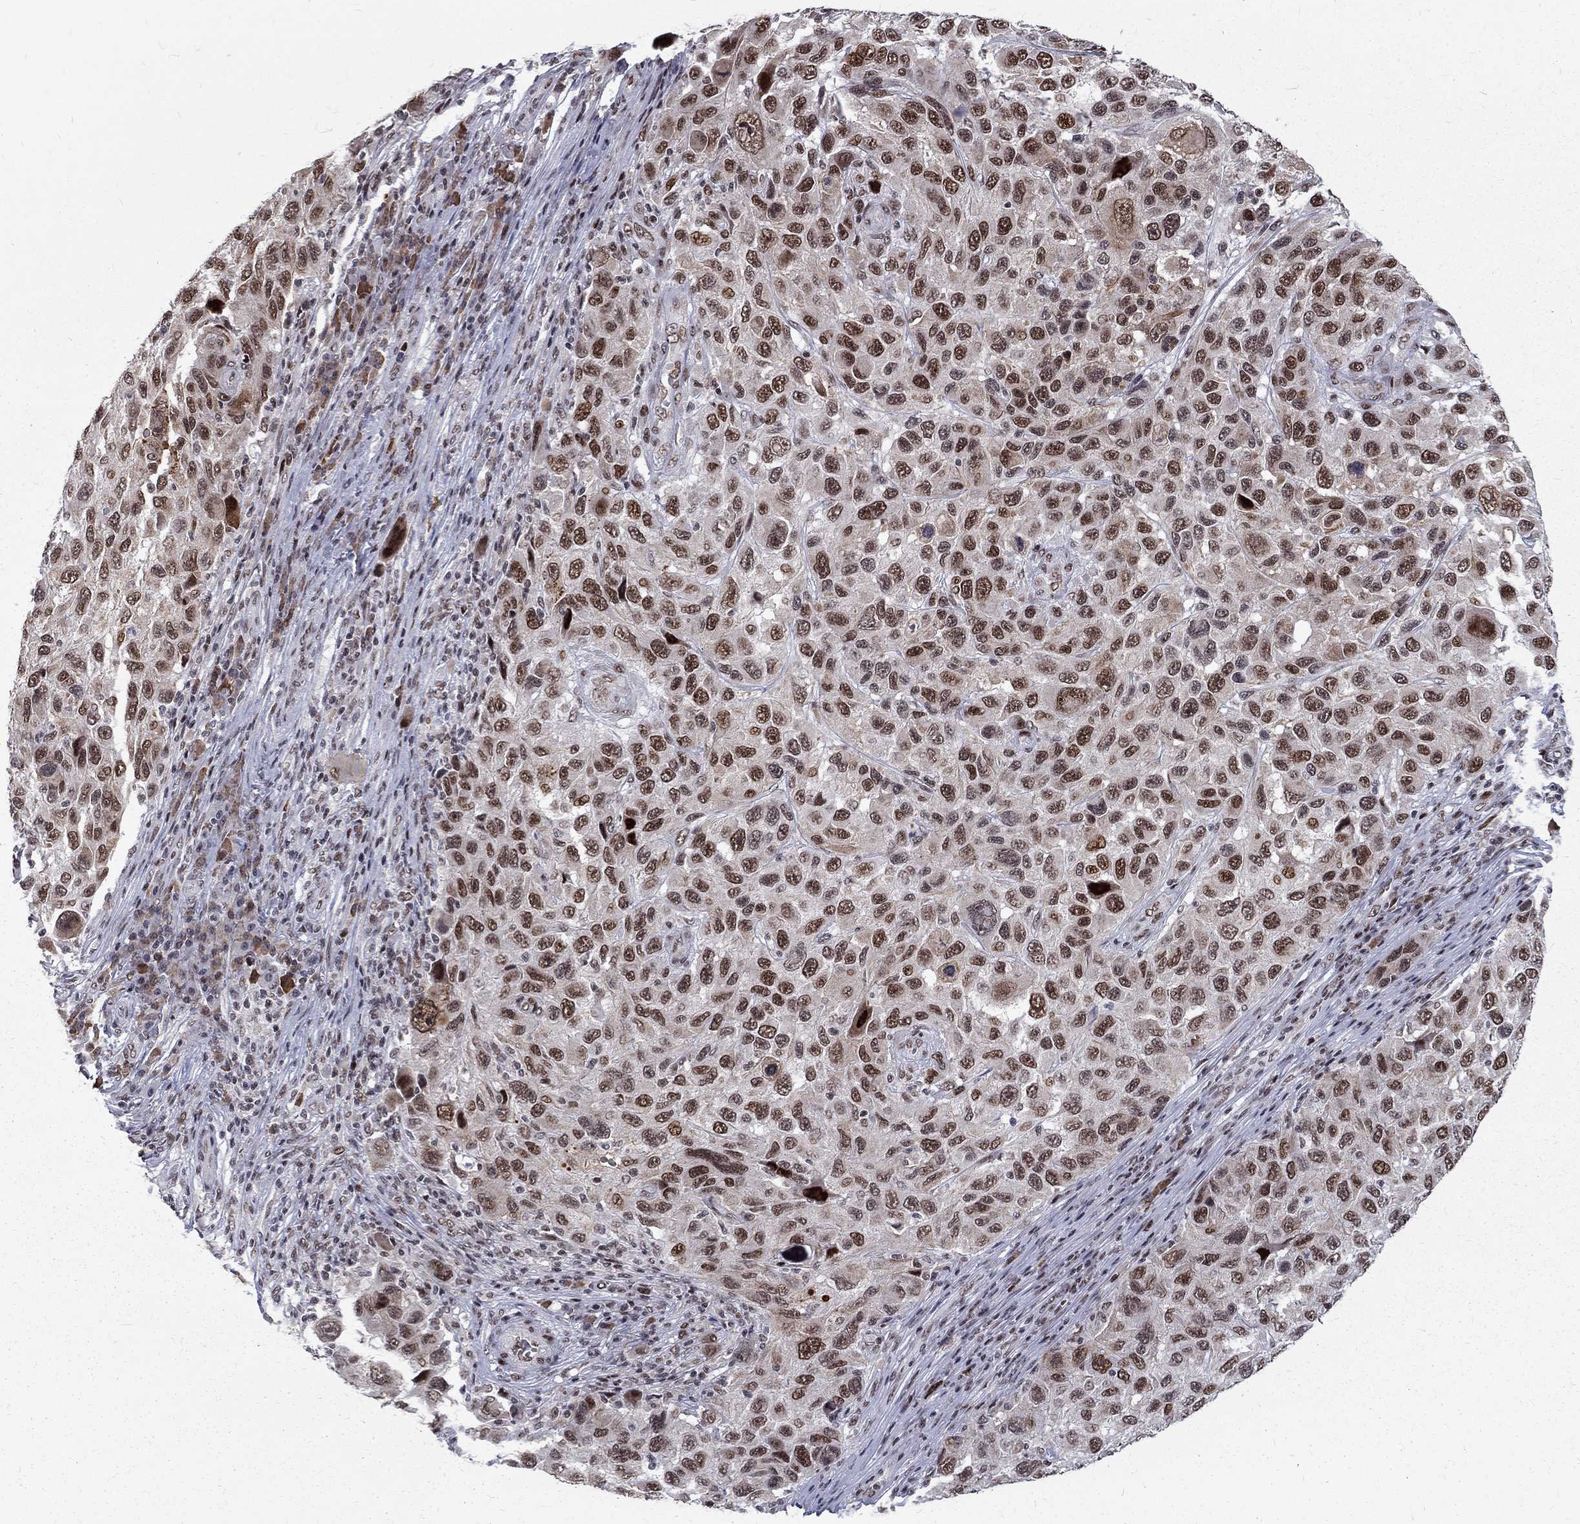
{"staining": {"intensity": "strong", "quantity": ">75%", "location": "nuclear"}, "tissue": "melanoma", "cell_type": "Tumor cells", "image_type": "cancer", "snomed": [{"axis": "morphology", "description": "Malignant melanoma, NOS"}, {"axis": "topography", "description": "Skin"}], "caption": "High-magnification brightfield microscopy of melanoma stained with DAB (3,3'-diaminobenzidine) (brown) and counterstained with hematoxylin (blue). tumor cells exhibit strong nuclear staining is appreciated in approximately>75% of cells. Immunohistochemistry (ihc) stains the protein of interest in brown and the nuclei are stained blue.", "gene": "TCEAL1", "patient": {"sex": "male", "age": 53}}